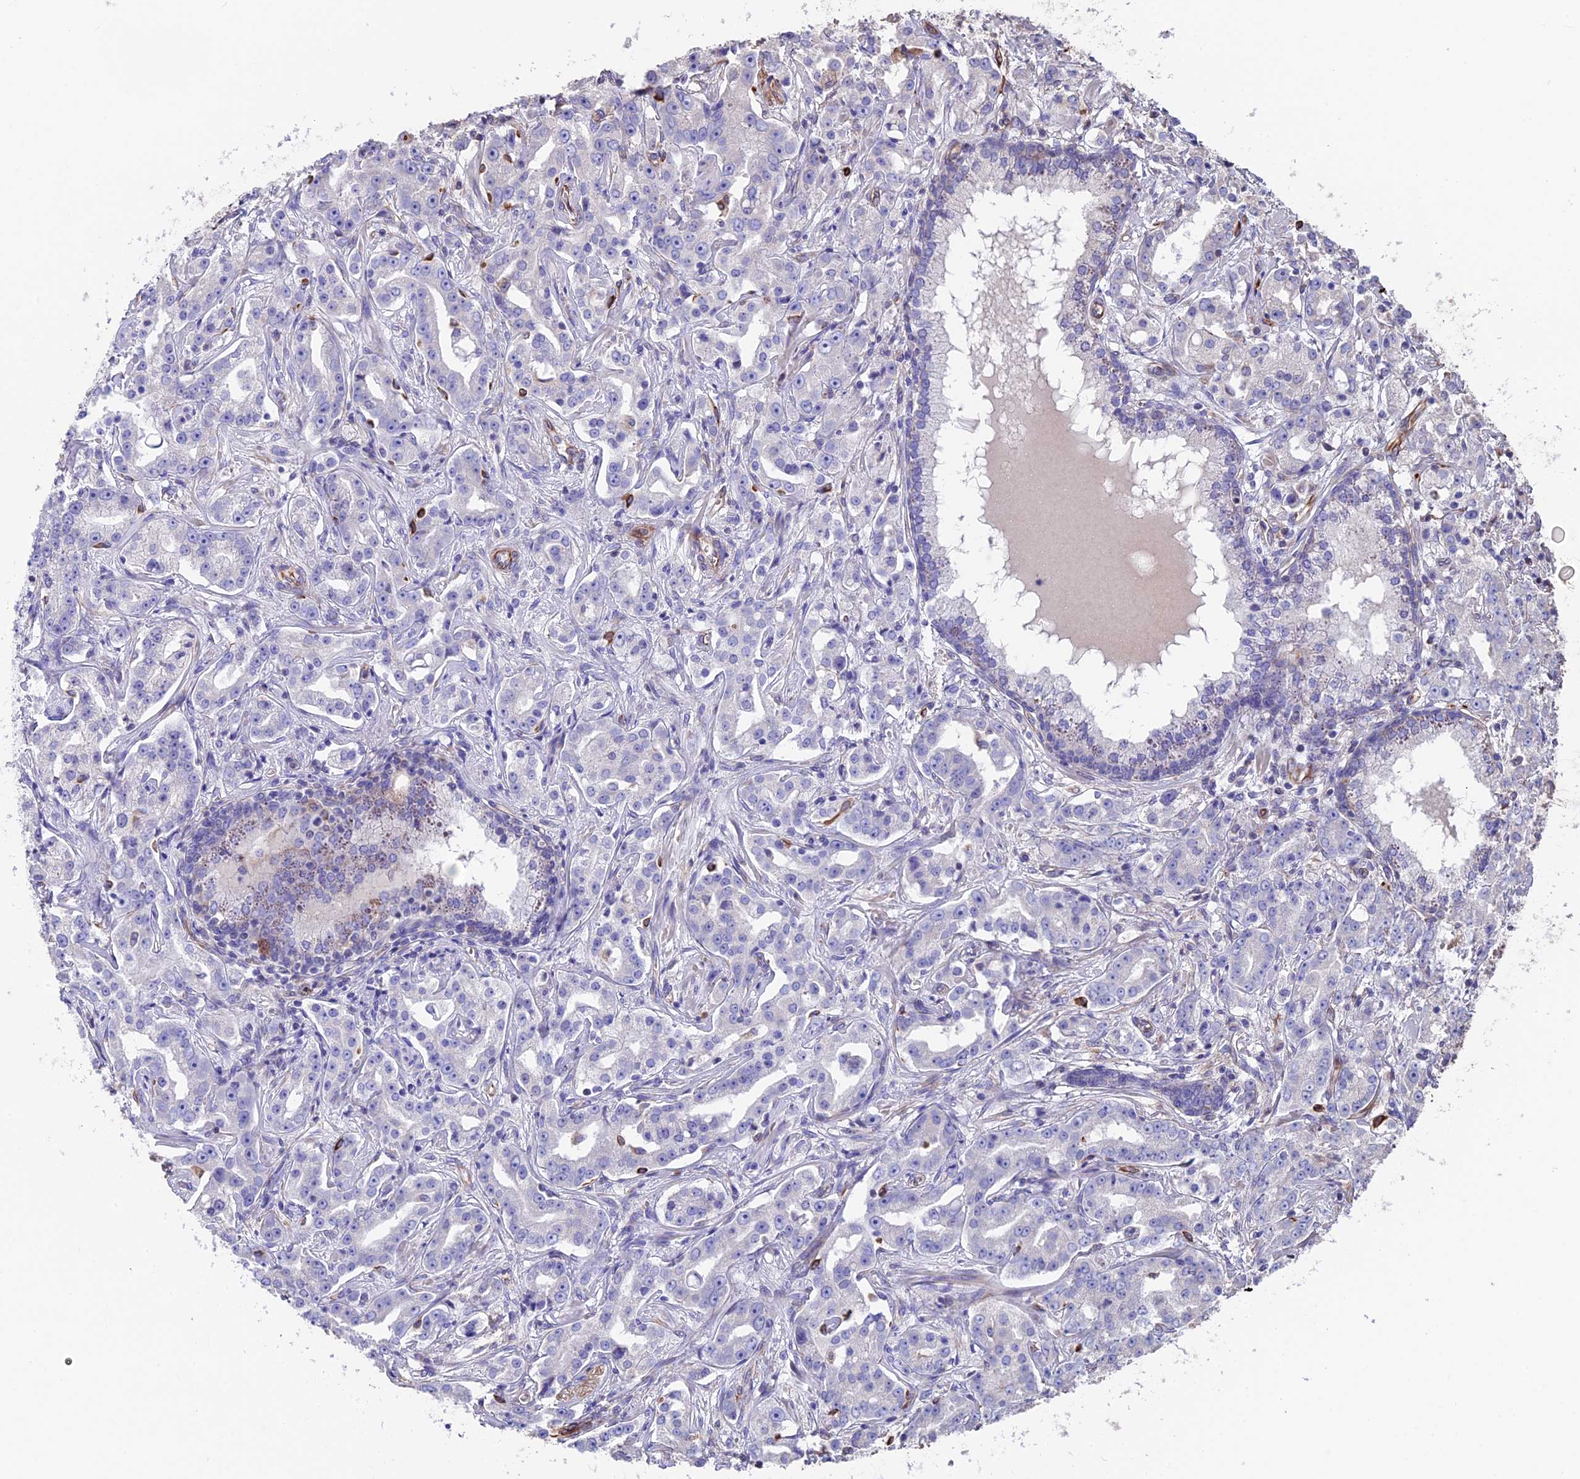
{"staining": {"intensity": "negative", "quantity": "none", "location": "none"}, "tissue": "prostate cancer", "cell_type": "Tumor cells", "image_type": "cancer", "snomed": [{"axis": "morphology", "description": "Adenocarcinoma, High grade"}, {"axis": "topography", "description": "Prostate"}], "caption": "This is an immunohistochemistry histopathology image of prostate cancer (high-grade adenocarcinoma). There is no staining in tumor cells.", "gene": "SEH1L", "patient": {"sex": "male", "age": 63}}